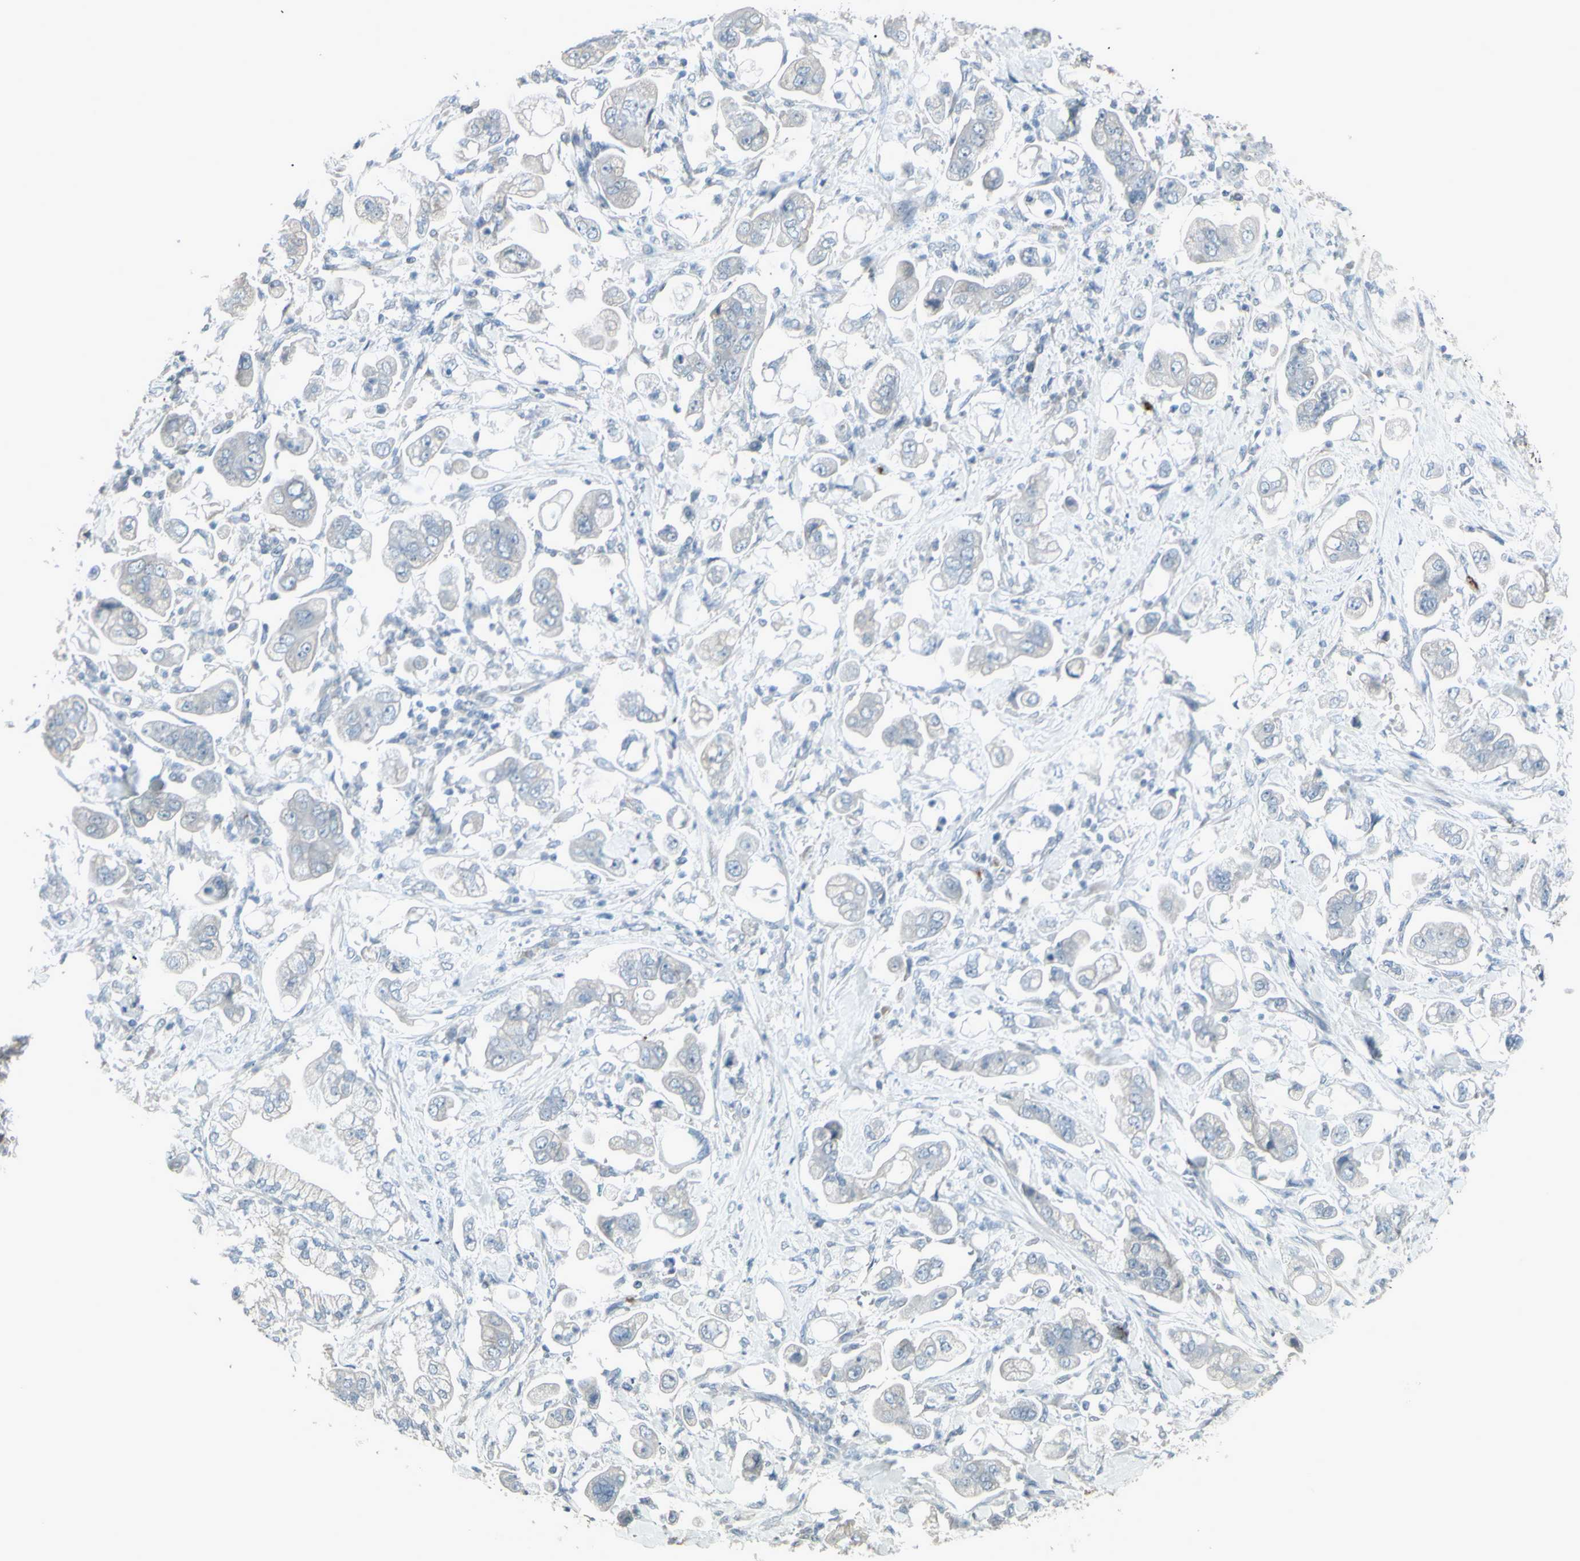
{"staining": {"intensity": "negative", "quantity": "none", "location": "none"}, "tissue": "stomach cancer", "cell_type": "Tumor cells", "image_type": "cancer", "snomed": [{"axis": "morphology", "description": "Adenocarcinoma, NOS"}, {"axis": "topography", "description": "Stomach"}], "caption": "Stomach cancer was stained to show a protein in brown. There is no significant positivity in tumor cells.", "gene": "CD79B", "patient": {"sex": "male", "age": 62}}